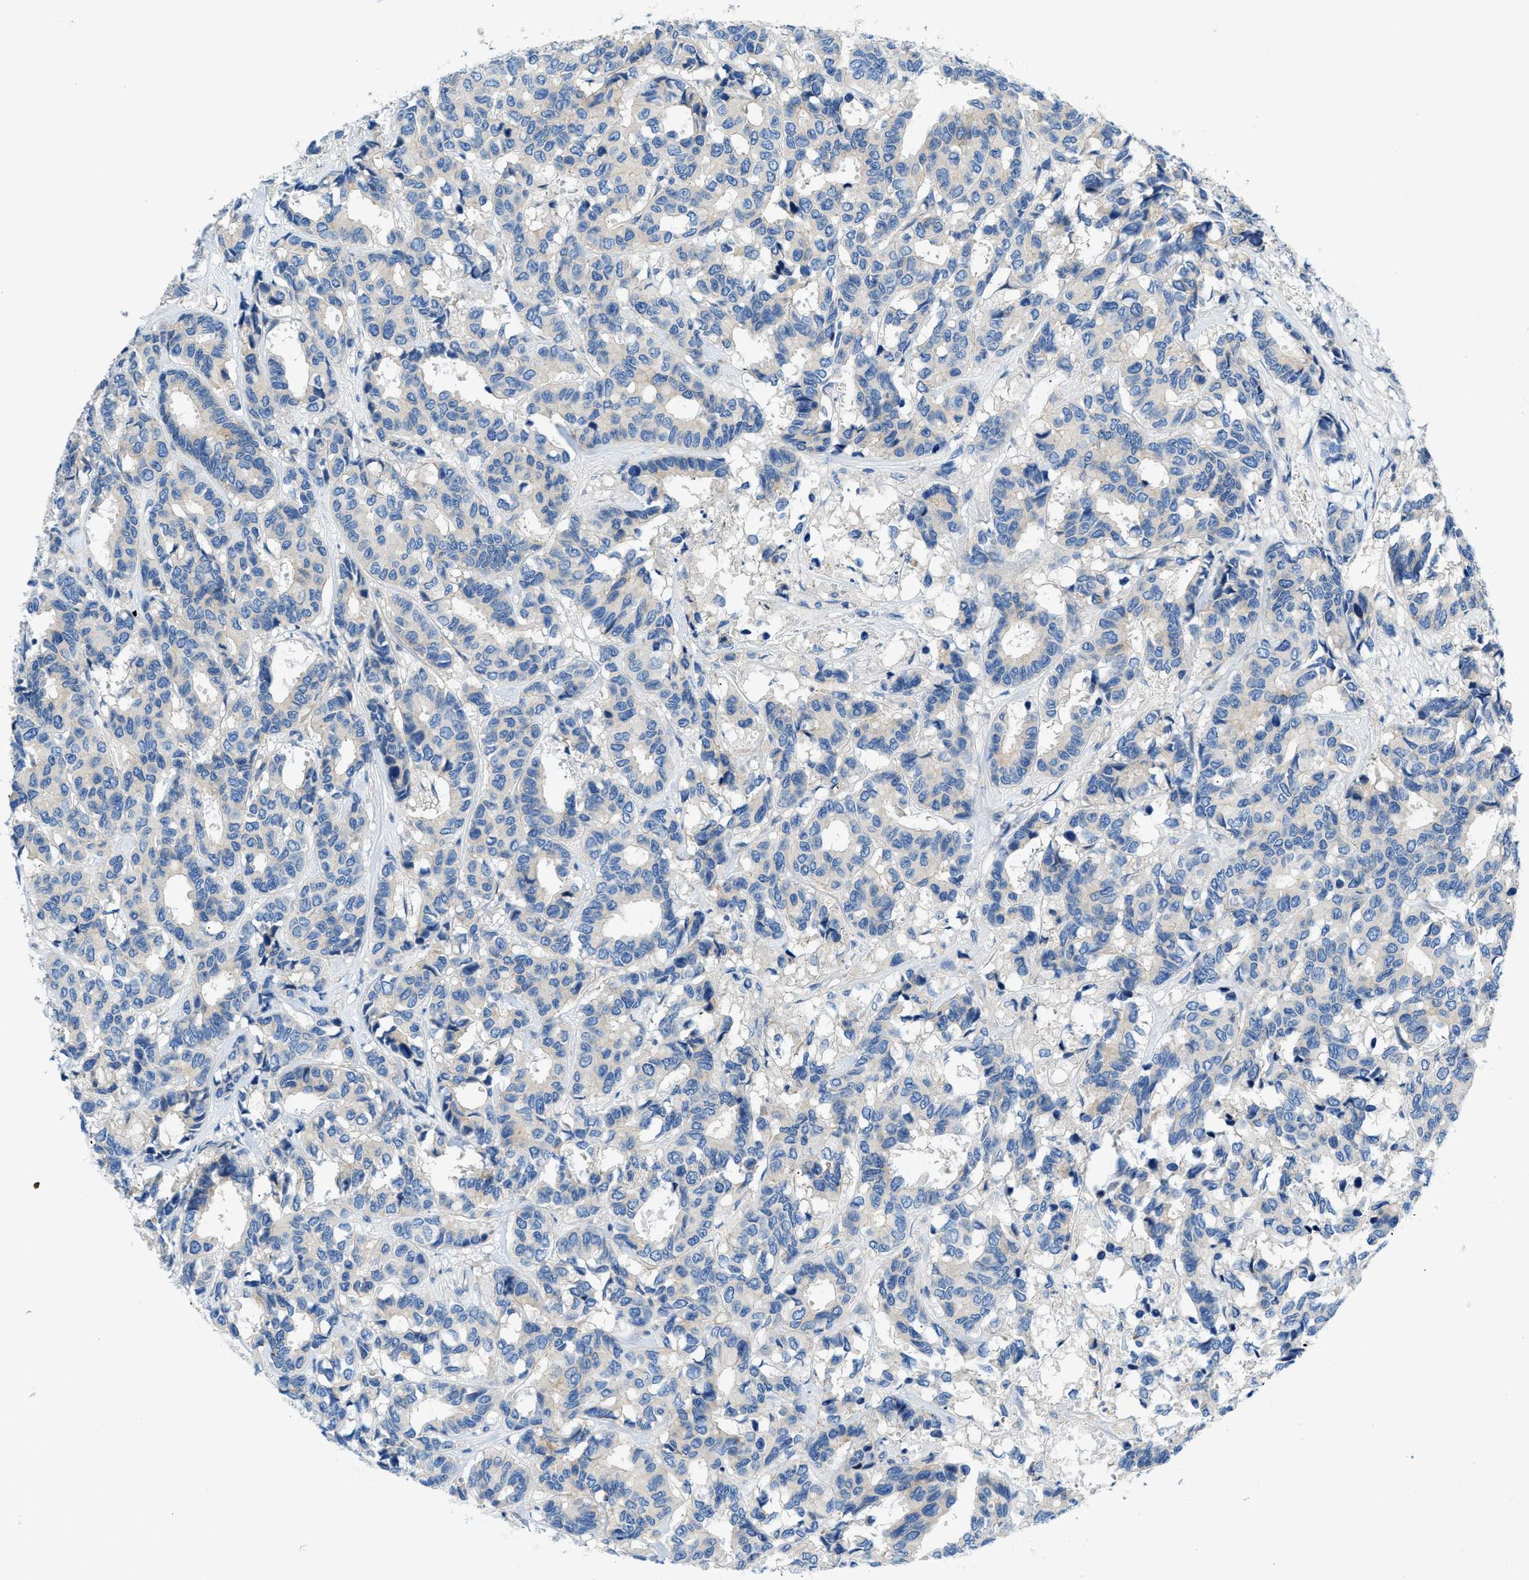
{"staining": {"intensity": "negative", "quantity": "none", "location": "none"}, "tissue": "breast cancer", "cell_type": "Tumor cells", "image_type": "cancer", "snomed": [{"axis": "morphology", "description": "Duct carcinoma"}, {"axis": "topography", "description": "Breast"}], "caption": "A micrograph of breast cancer stained for a protein exhibits no brown staining in tumor cells. (Brightfield microscopy of DAB immunohistochemistry (IHC) at high magnification).", "gene": "ORAI1", "patient": {"sex": "female", "age": 87}}